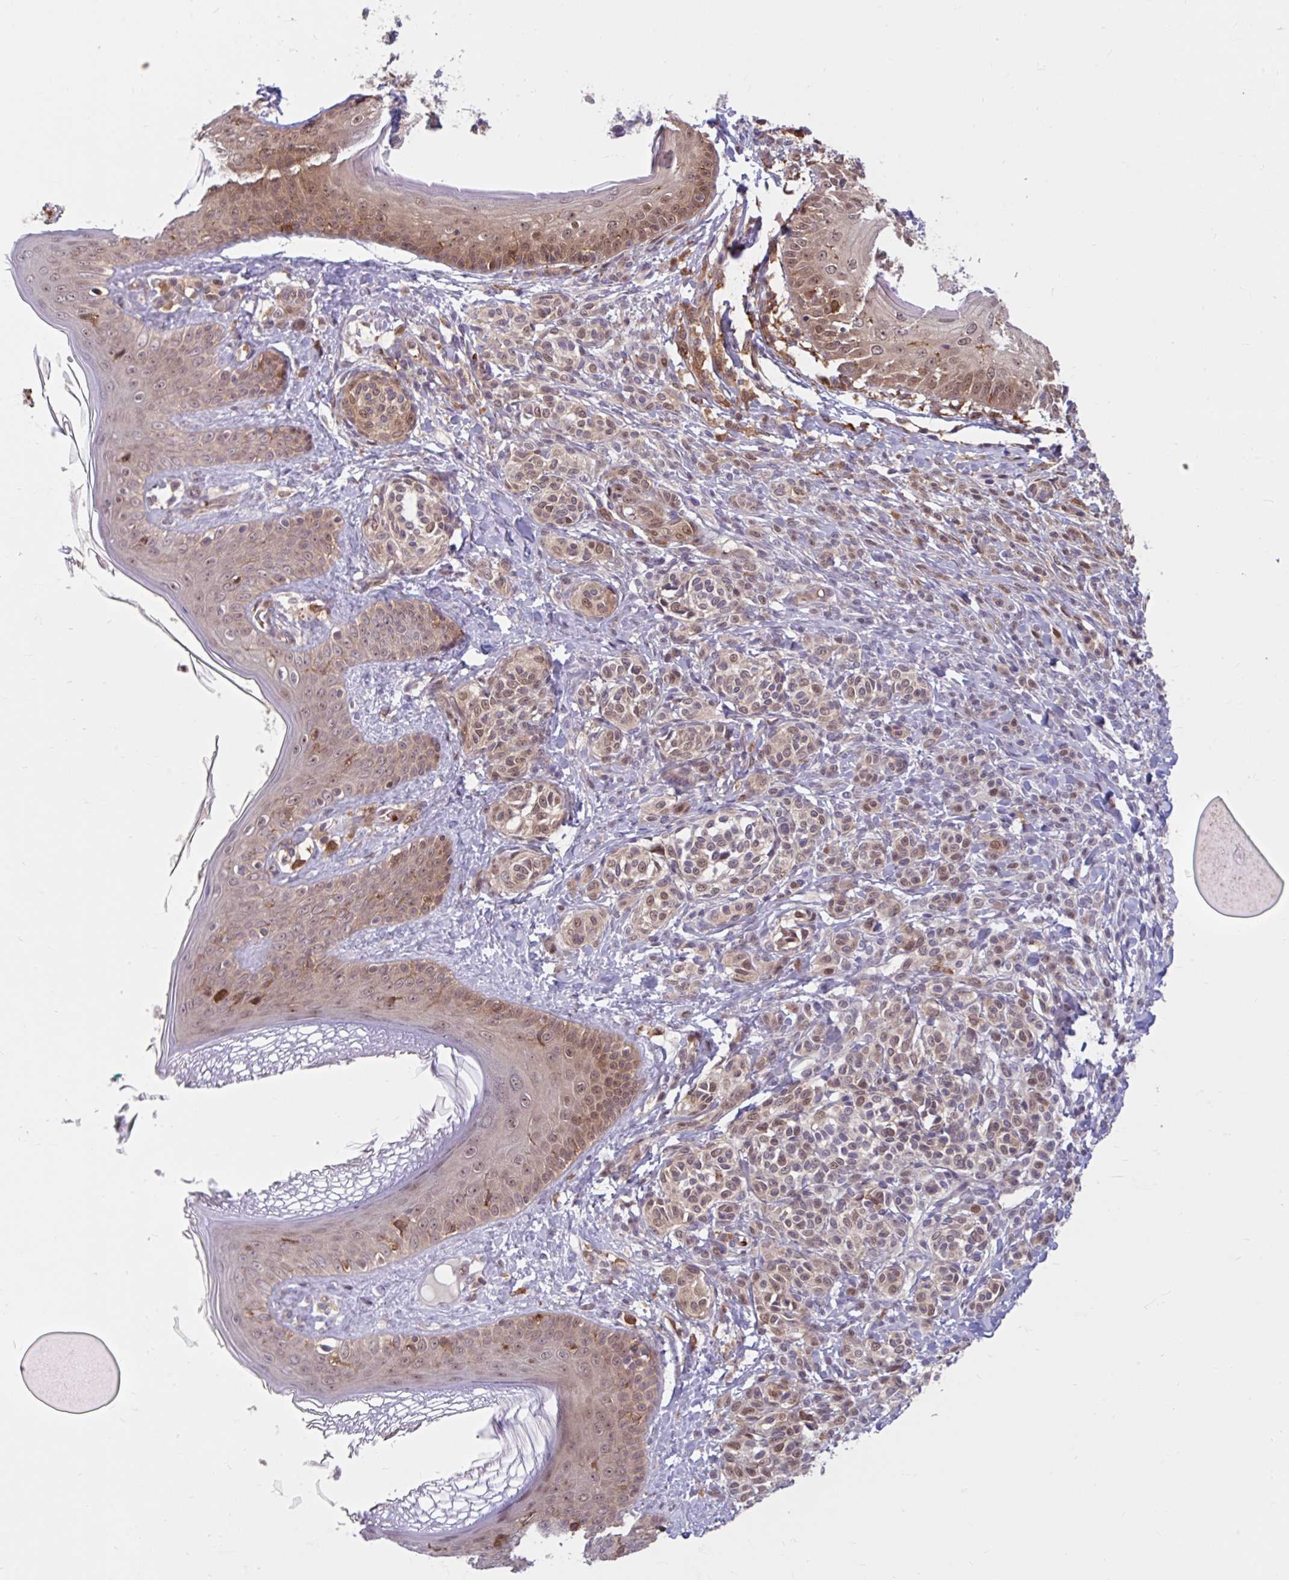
{"staining": {"intensity": "moderate", "quantity": "25%-75%", "location": "cytoplasmic/membranous"}, "tissue": "skin", "cell_type": "Fibroblasts", "image_type": "normal", "snomed": [{"axis": "morphology", "description": "Normal tissue, NOS"}, {"axis": "topography", "description": "Skin"}], "caption": "The image displays staining of benign skin, revealing moderate cytoplasmic/membranous protein expression (brown color) within fibroblasts. Using DAB (brown) and hematoxylin (blue) stains, captured at high magnification using brightfield microscopy.", "gene": "HMBS", "patient": {"sex": "male", "age": 16}}